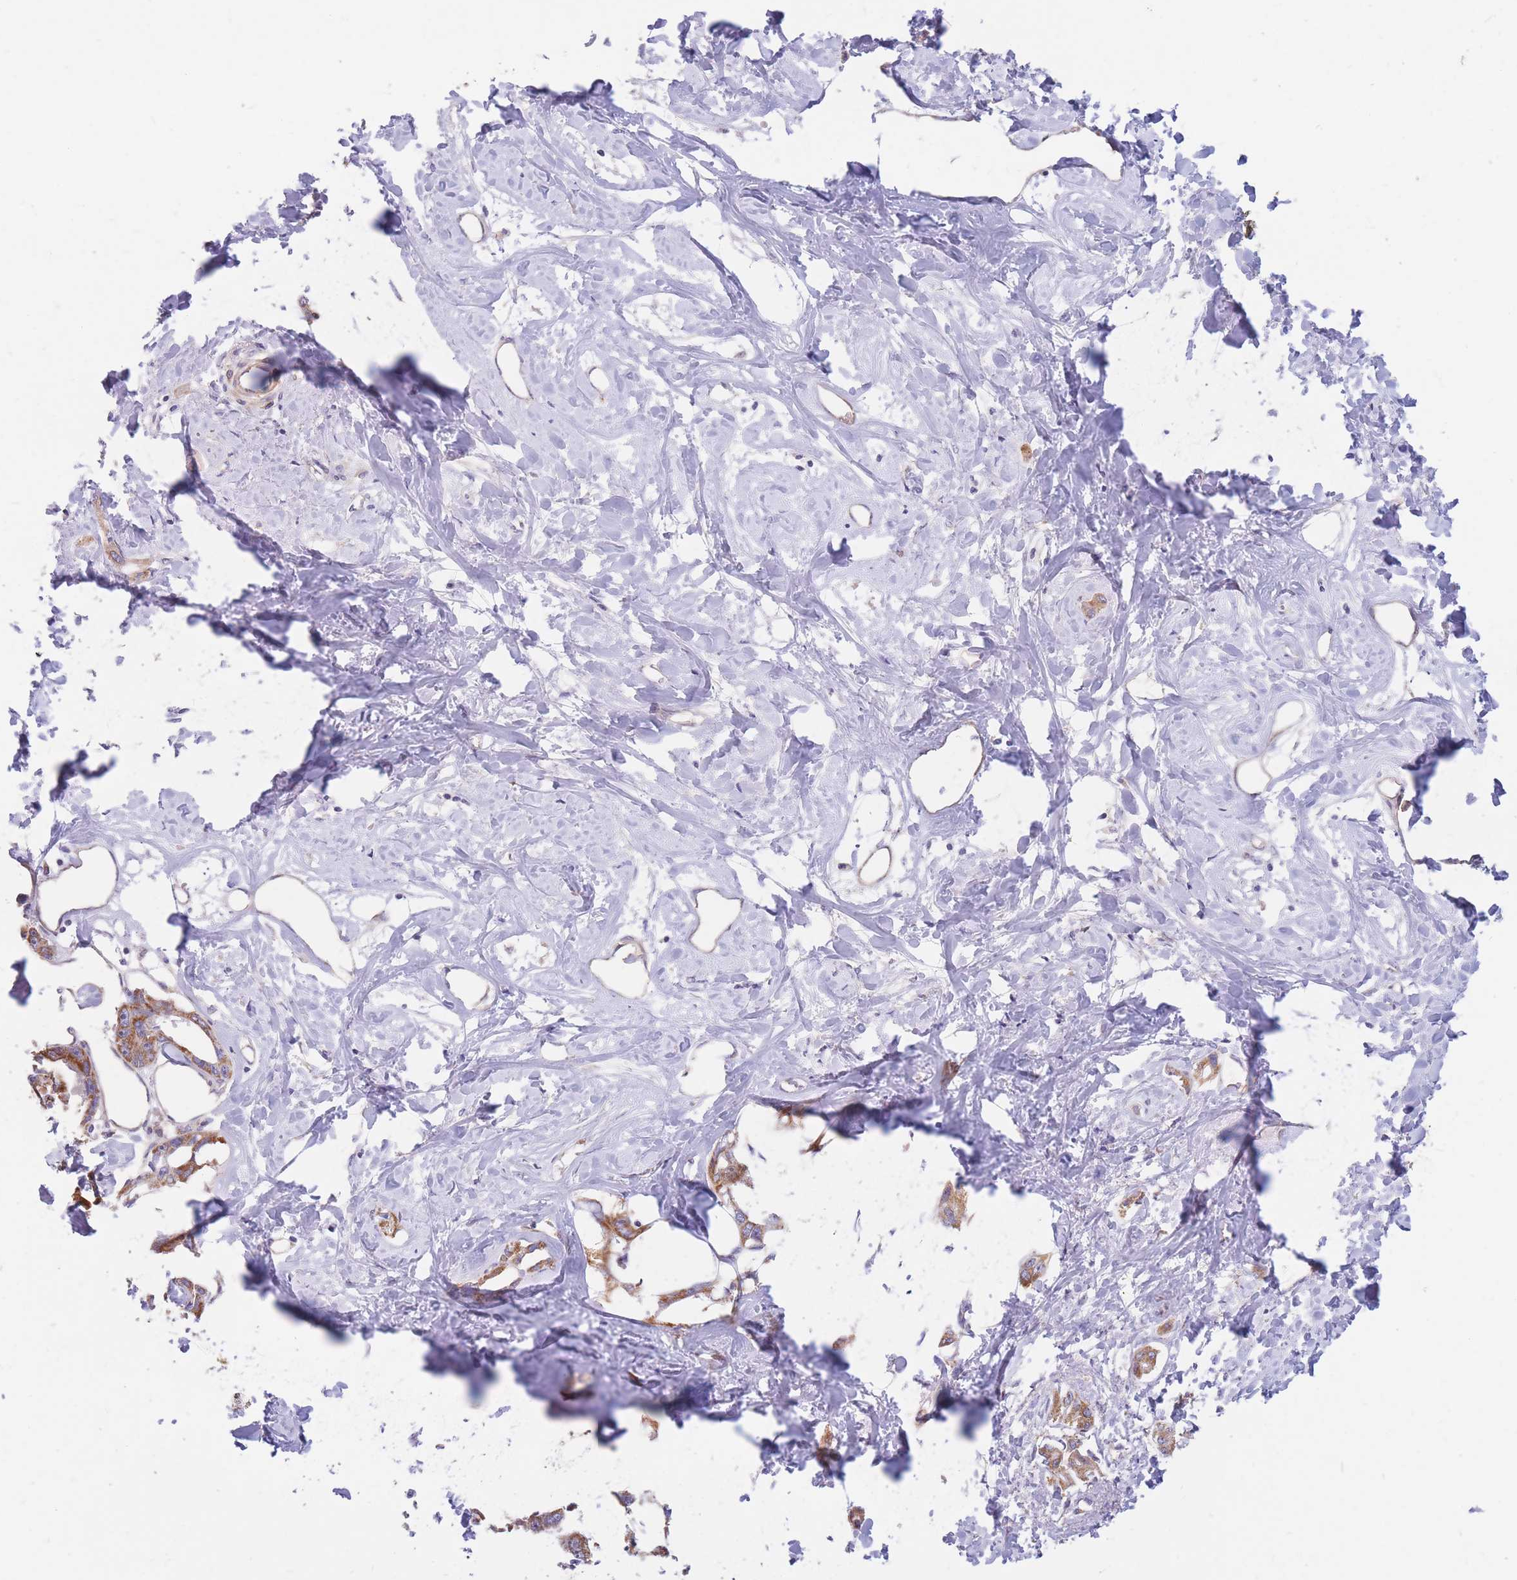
{"staining": {"intensity": "moderate", "quantity": ">75%", "location": "cytoplasmic/membranous"}, "tissue": "liver cancer", "cell_type": "Tumor cells", "image_type": "cancer", "snomed": [{"axis": "morphology", "description": "Cholangiocarcinoma"}, {"axis": "topography", "description": "Liver"}], "caption": "A photomicrograph showing moderate cytoplasmic/membranous expression in approximately >75% of tumor cells in liver cancer, as visualized by brown immunohistochemical staining.", "gene": "MRPS9", "patient": {"sex": "male", "age": 59}}